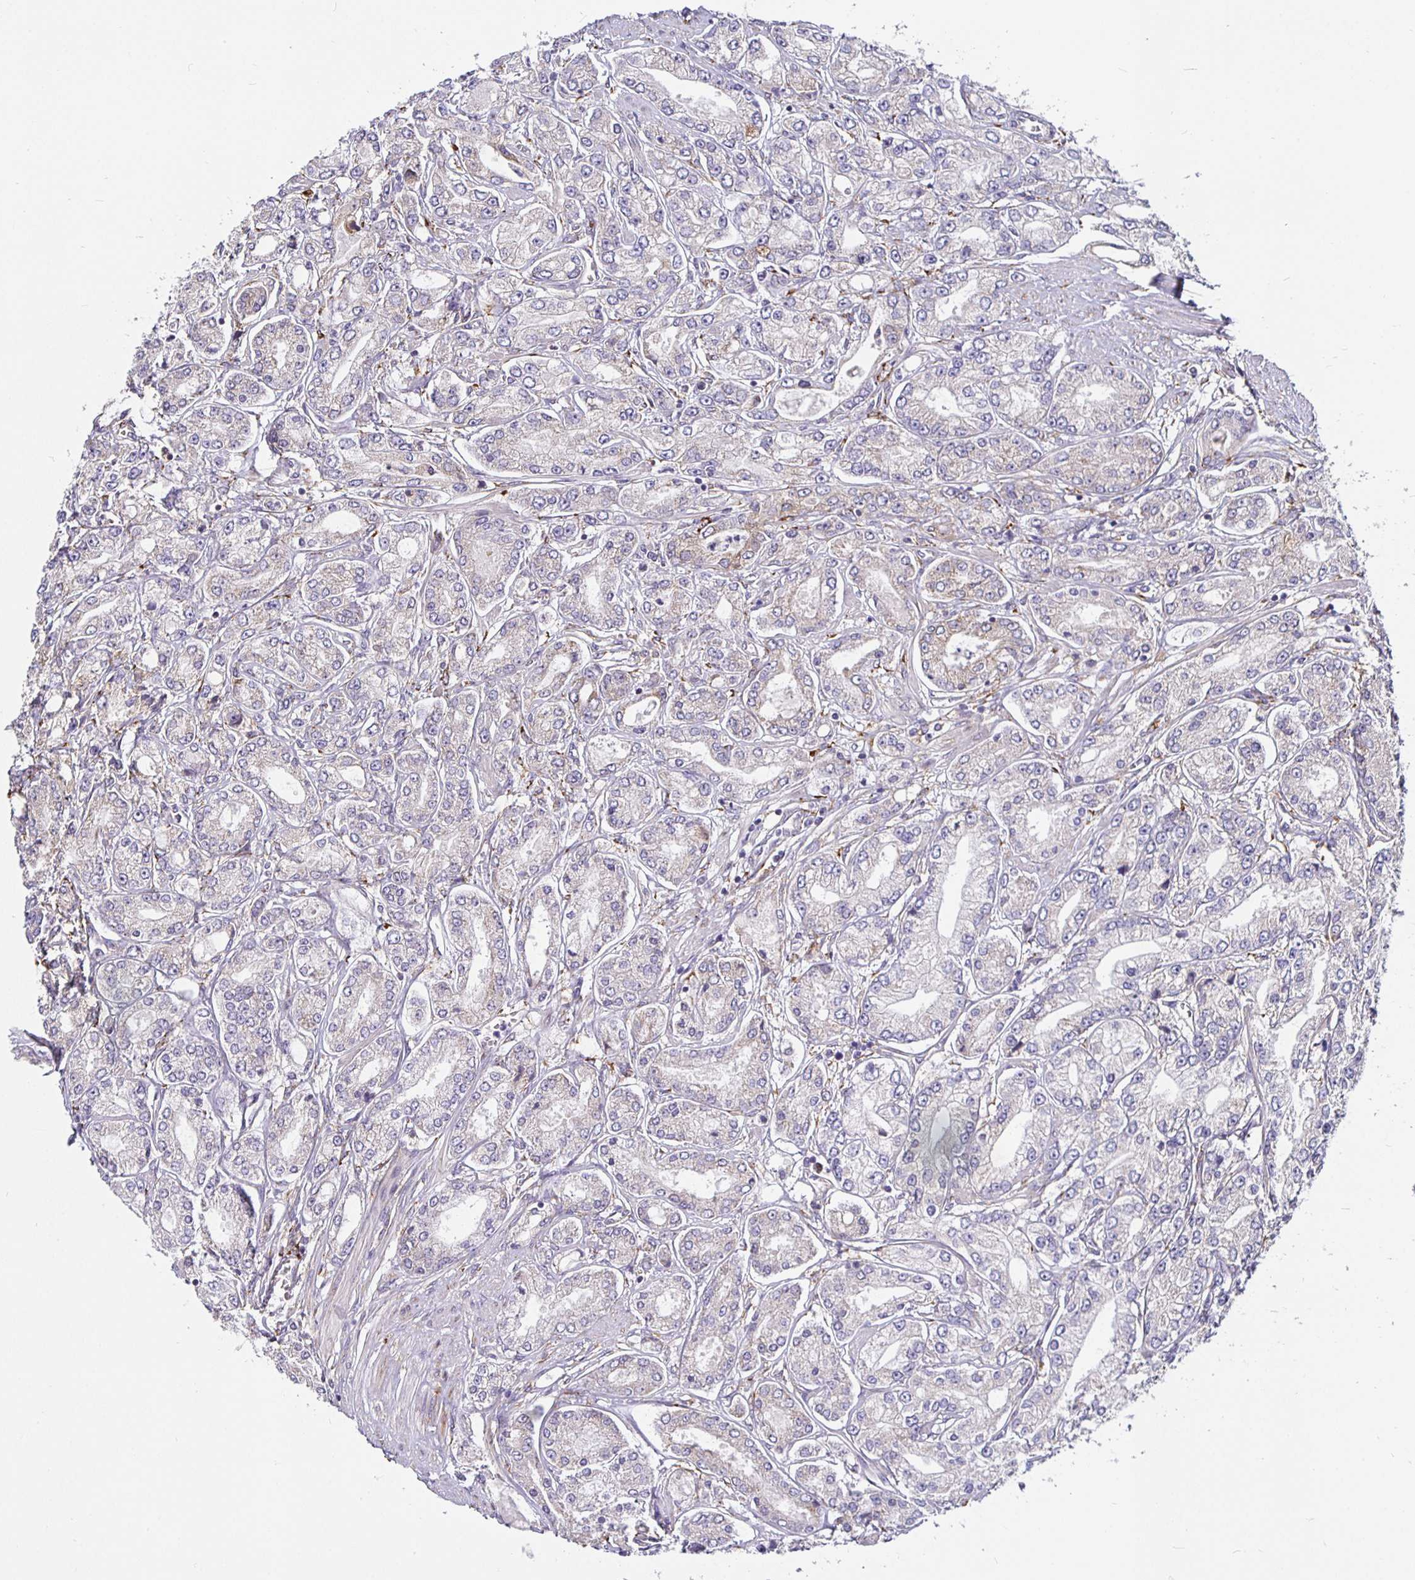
{"staining": {"intensity": "weak", "quantity": "25%-75%", "location": "cytoplasmic/membranous"}, "tissue": "prostate cancer", "cell_type": "Tumor cells", "image_type": "cancer", "snomed": [{"axis": "morphology", "description": "Adenocarcinoma, High grade"}, {"axis": "topography", "description": "Prostate"}], "caption": "Prostate adenocarcinoma (high-grade) tissue exhibits weak cytoplasmic/membranous expression in about 25%-75% of tumor cells", "gene": "P4HA2", "patient": {"sex": "male", "age": 66}}